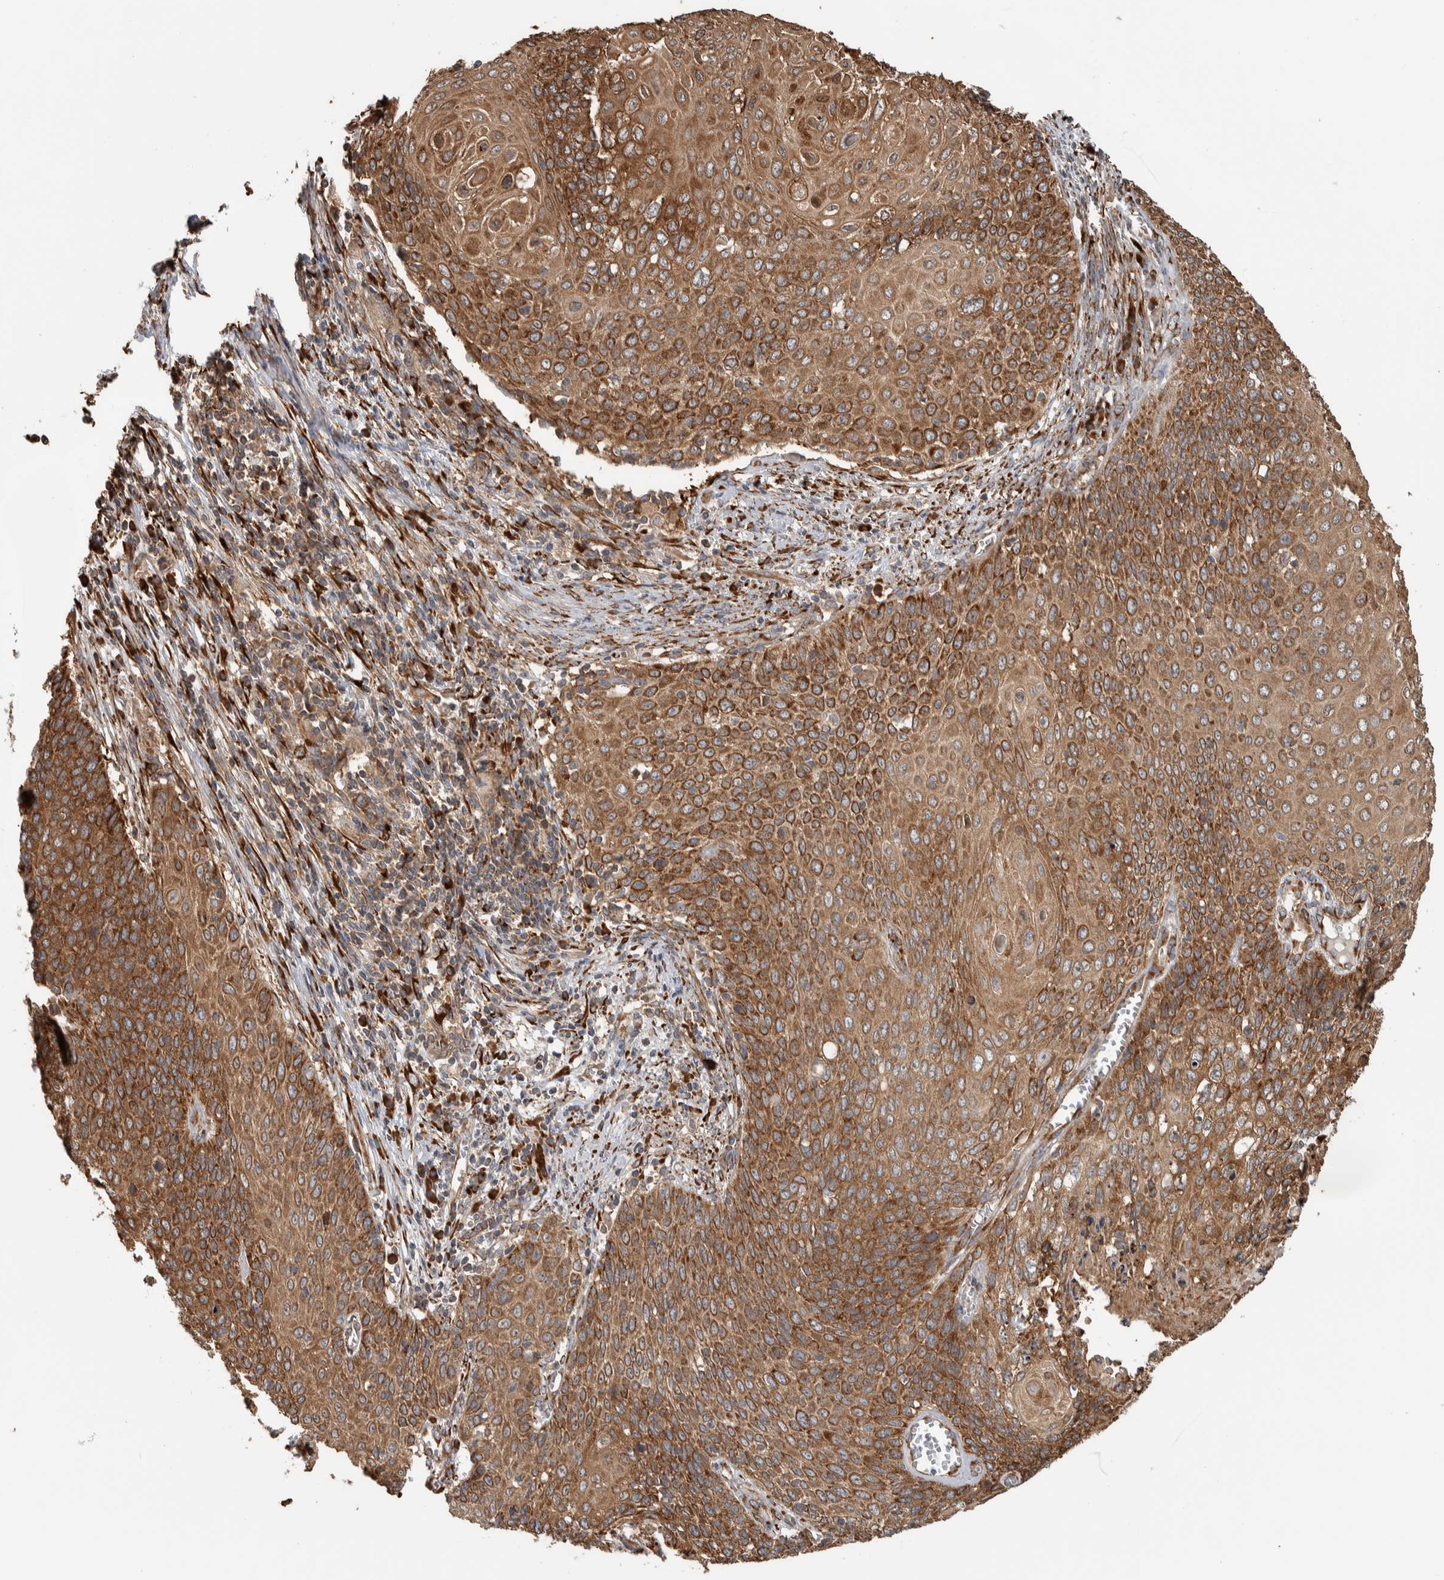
{"staining": {"intensity": "moderate", "quantity": ">75%", "location": "cytoplasmic/membranous"}, "tissue": "cervical cancer", "cell_type": "Tumor cells", "image_type": "cancer", "snomed": [{"axis": "morphology", "description": "Squamous cell carcinoma, NOS"}, {"axis": "topography", "description": "Cervix"}], "caption": "Brown immunohistochemical staining in cervical squamous cell carcinoma displays moderate cytoplasmic/membranous expression in about >75% of tumor cells.", "gene": "EIF3H", "patient": {"sex": "female", "age": 39}}